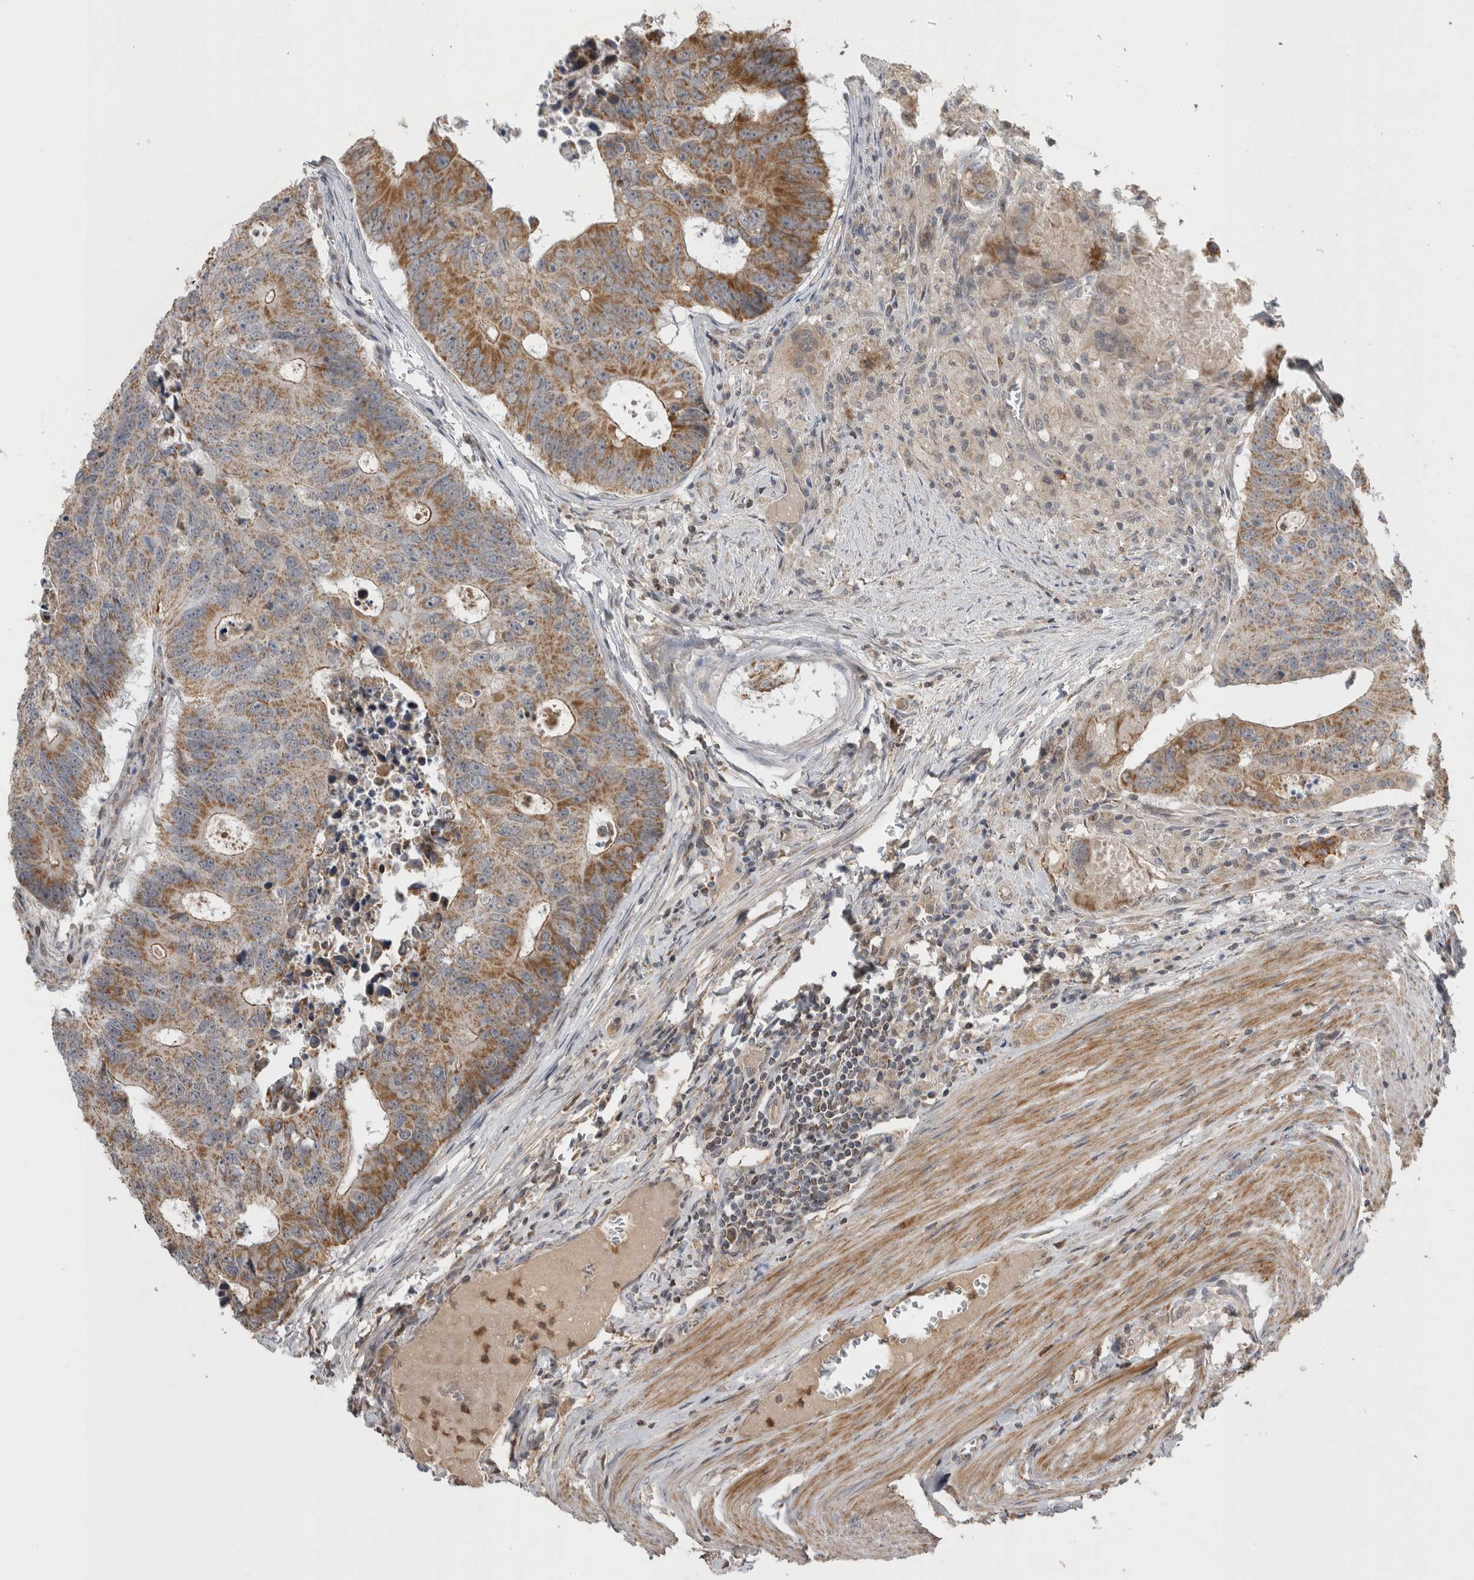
{"staining": {"intensity": "moderate", "quantity": ">75%", "location": "cytoplasmic/membranous"}, "tissue": "colorectal cancer", "cell_type": "Tumor cells", "image_type": "cancer", "snomed": [{"axis": "morphology", "description": "Adenocarcinoma, NOS"}, {"axis": "topography", "description": "Colon"}], "caption": "Moderate cytoplasmic/membranous protein positivity is appreciated in about >75% of tumor cells in adenocarcinoma (colorectal).", "gene": "KCNIP1", "patient": {"sex": "male", "age": 87}}